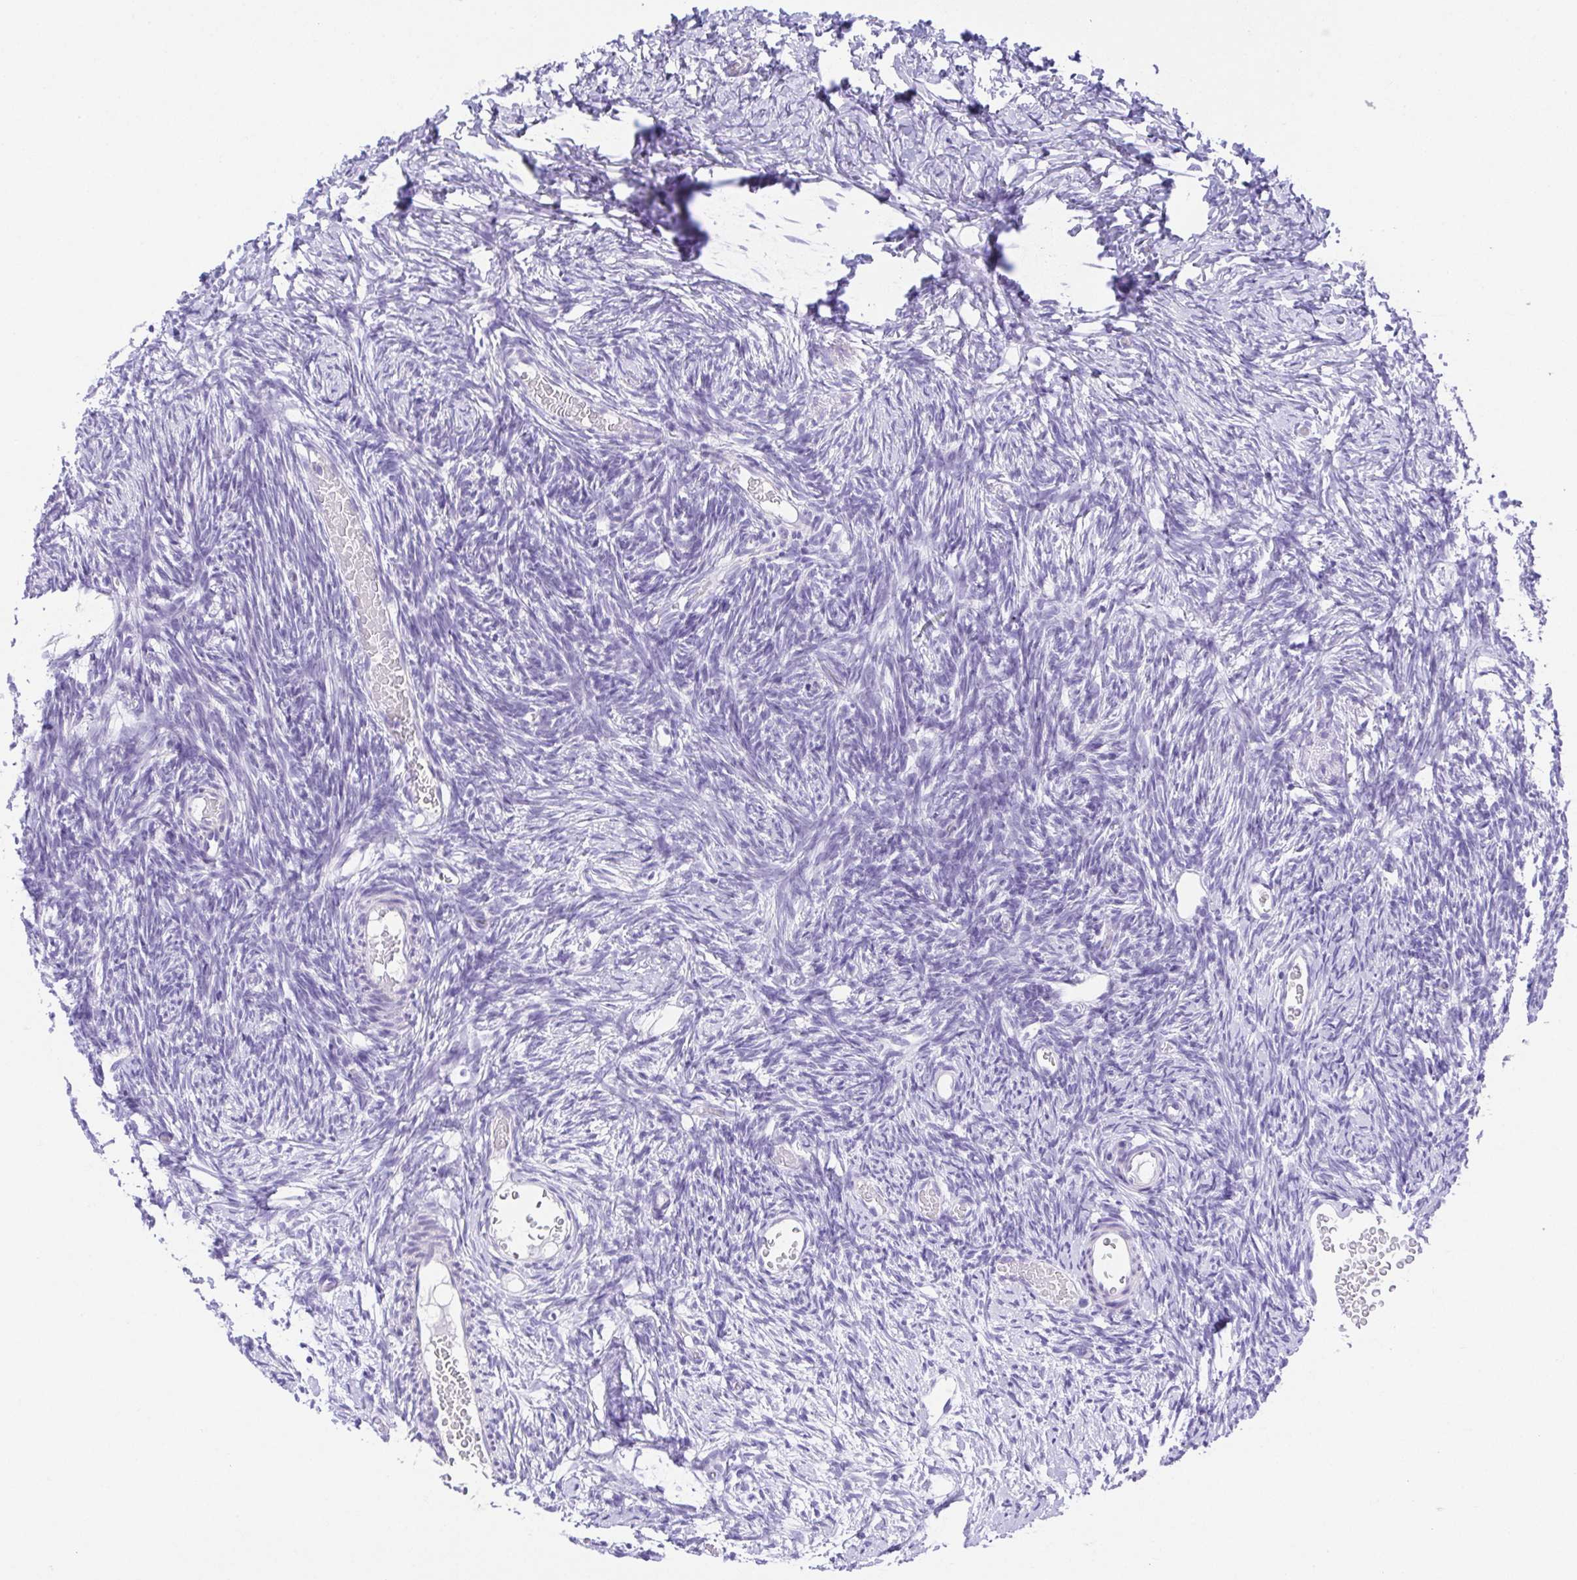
{"staining": {"intensity": "negative", "quantity": "none", "location": "none"}, "tissue": "ovary", "cell_type": "Ovarian stroma cells", "image_type": "normal", "snomed": [{"axis": "morphology", "description": "Normal tissue, NOS"}, {"axis": "topography", "description": "Ovary"}], "caption": "This is an immunohistochemistry (IHC) histopathology image of benign ovary. There is no positivity in ovarian stroma cells.", "gene": "LUZP4", "patient": {"sex": "female", "age": 39}}